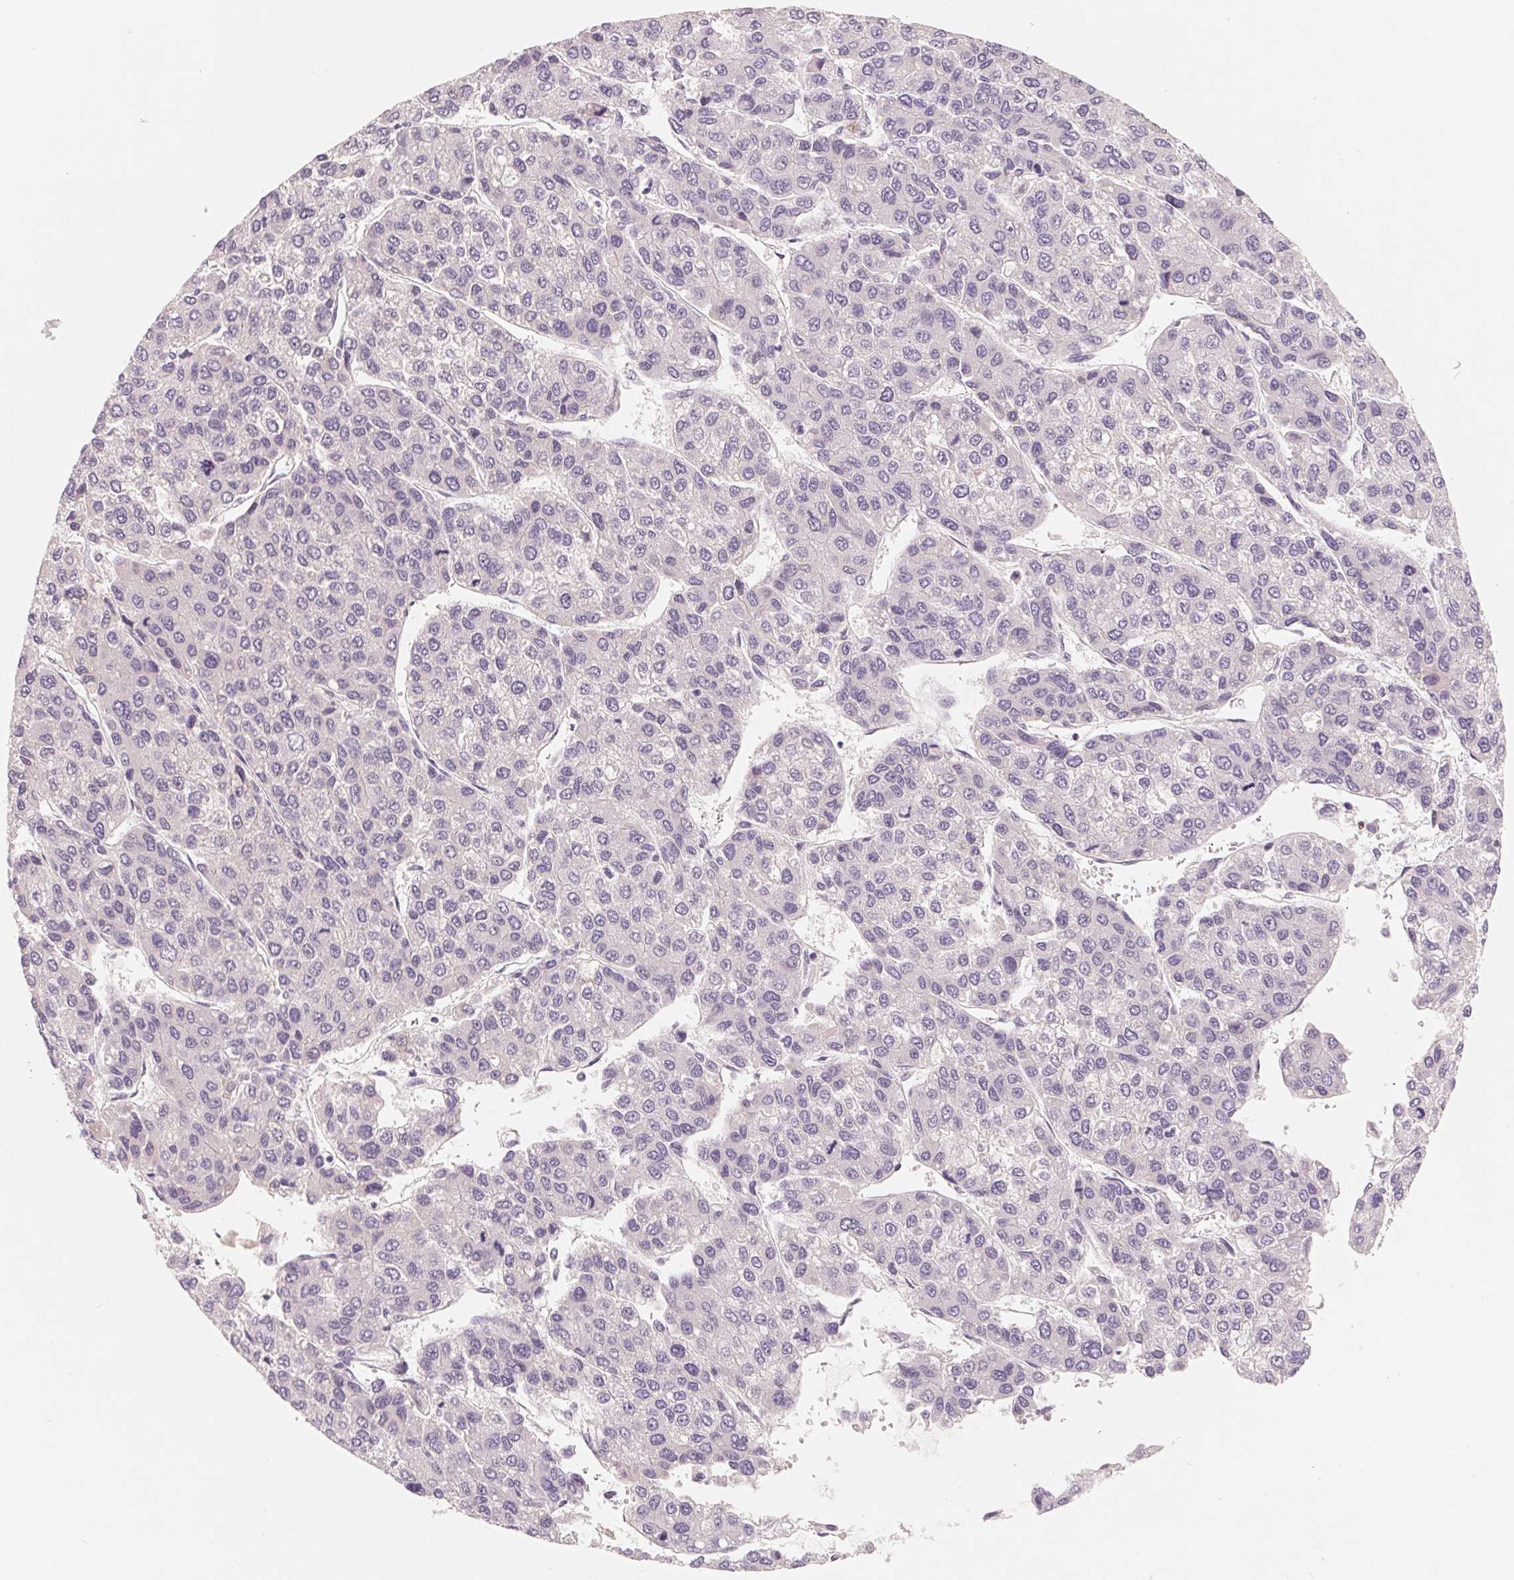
{"staining": {"intensity": "negative", "quantity": "none", "location": "none"}, "tissue": "liver cancer", "cell_type": "Tumor cells", "image_type": "cancer", "snomed": [{"axis": "morphology", "description": "Carcinoma, Hepatocellular, NOS"}, {"axis": "topography", "description": "Liver"}], "caption": "Histopathology image shows no protein expression in tumor cells of liver cancer tissue.", "gene": "CFHR2", "patient": {"sex": "female", "age": 66}}